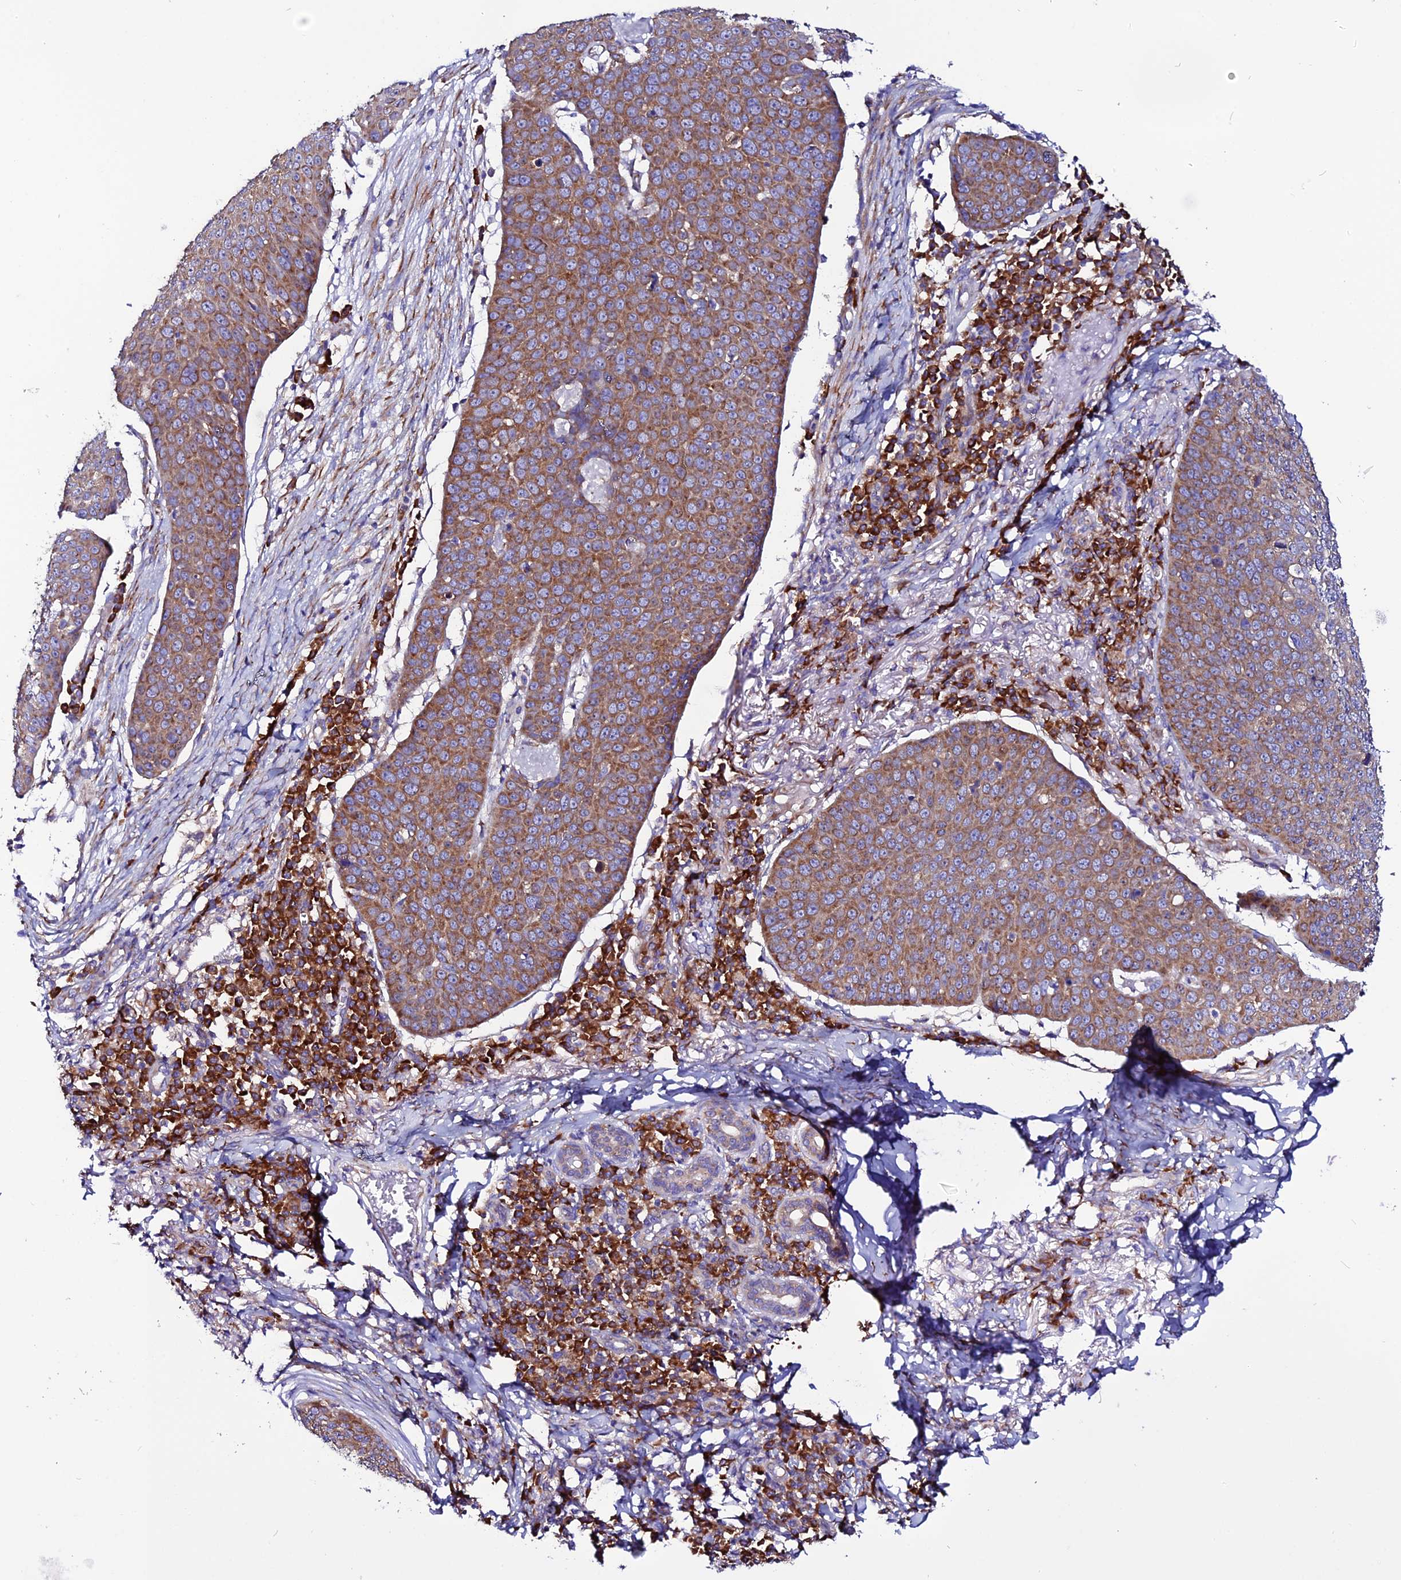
{"staining": {"intensity": "moderate", "quantity": ">75%", "location": "cytoplasmic/membranous"}, "tissue": "skin cancer", "cell_type": "Tumor cells", "image_type": "cancer", "snomed": [{"axis": "morphology", "description": "Squamous cell carcinoma, NOS"}, {"axis": "topography", "description": "Skin"}], "caption": "An IHC photomicrograph of neoplastic tissue is shown. Protein staining in brown labels moderate cytoplasmic/membranous positivity in skin squamous cell carcinoma within tumor cells. (DAB IHC, brown staining for protein, blue staining for nuclei).", "gene": "EEF1G", "patient": {"sex": "male", "age": 71}}